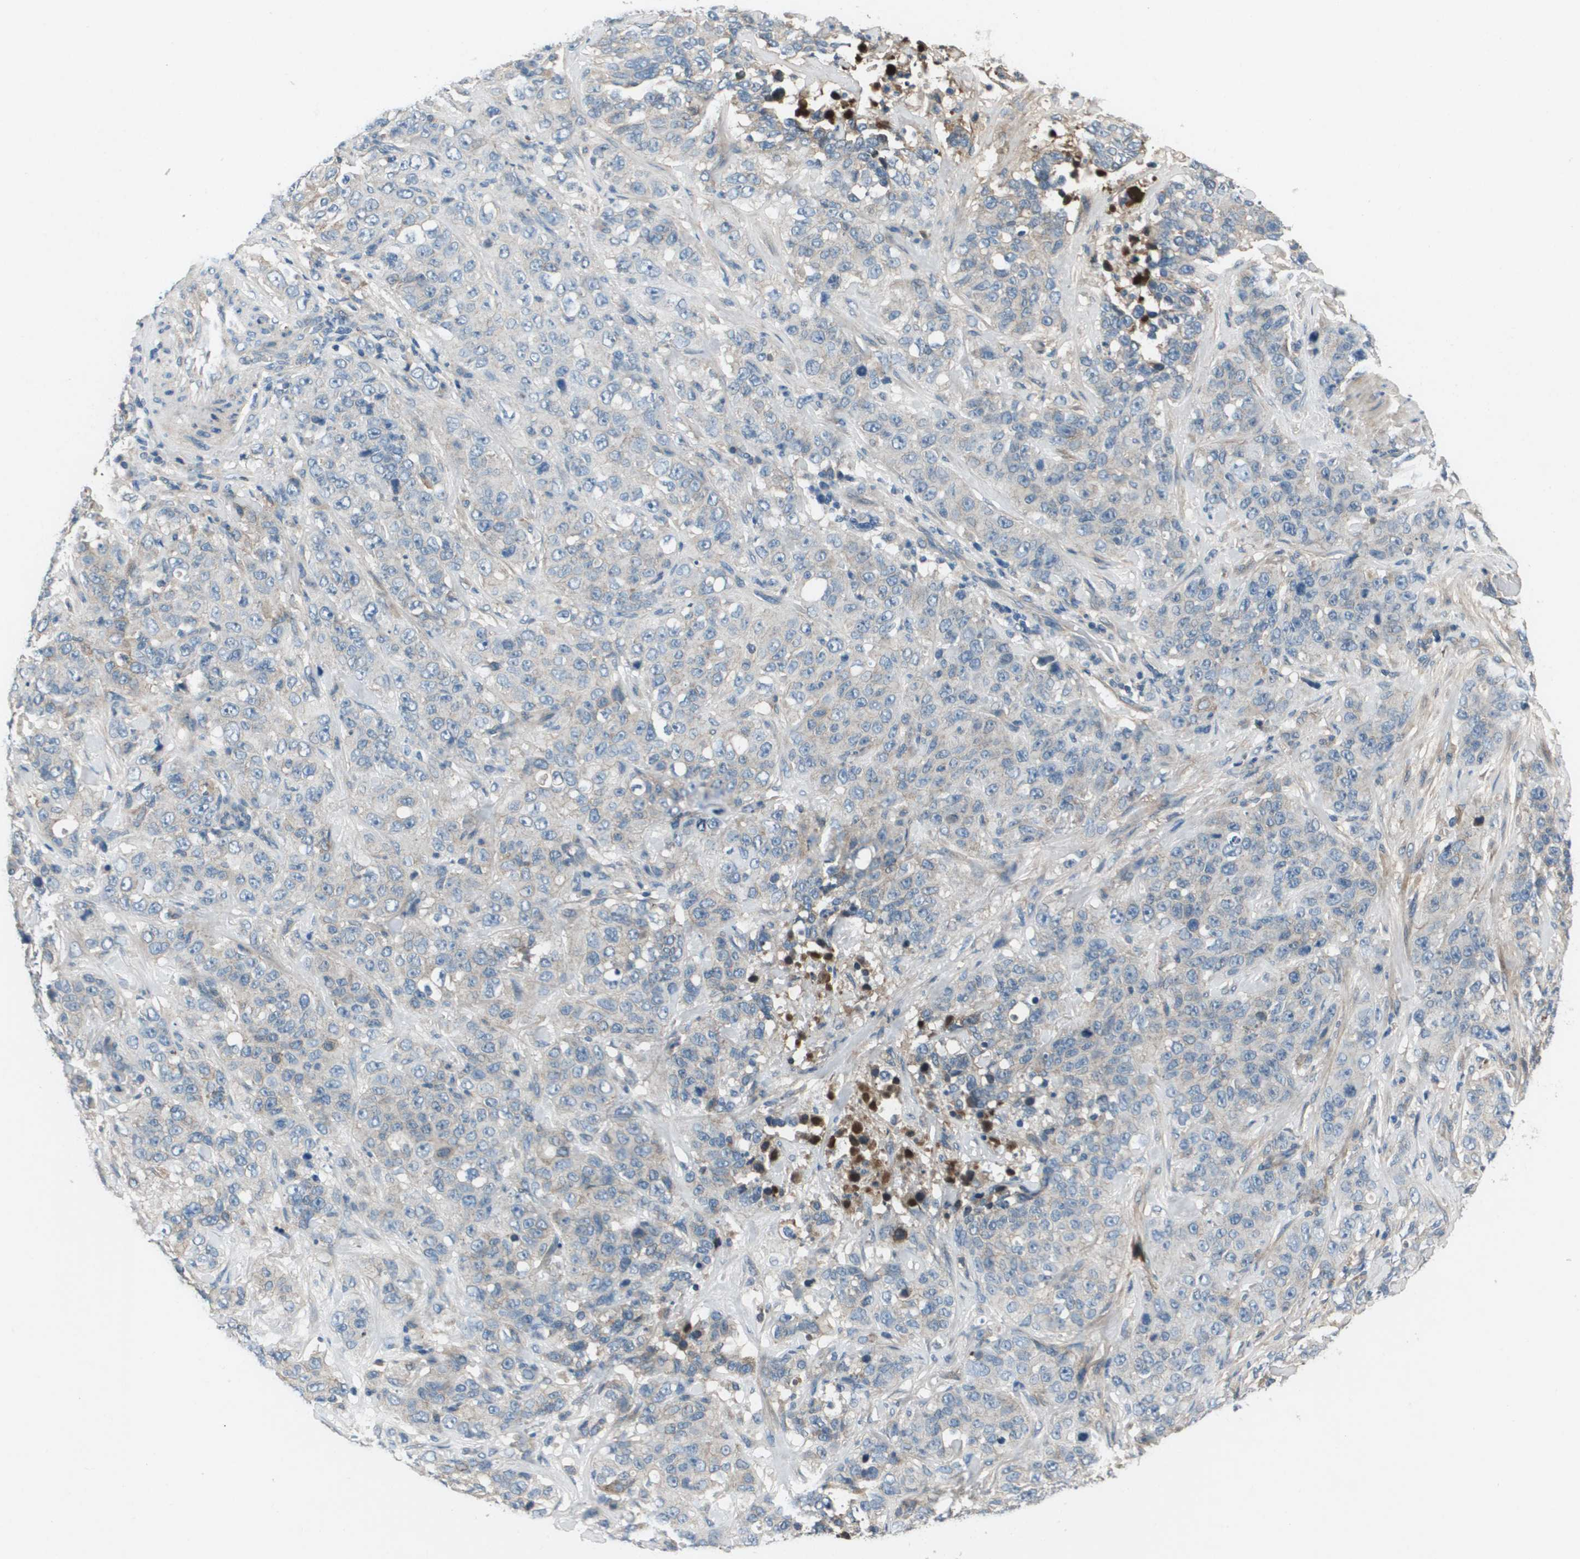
{"staining": {"intensity": "negative", "quantity": "none", "location": "none"}, "tissue": "stomach cancer", "cell_type": "Tumor cells", "image_type": "cancer", "snomed": [{"axis": "morphology", "description": "Adenocarcinoma, NOS"}, {"axis": "topography", "description": "Stomach"}], "caption": "Histopathology image shows no protein expression in tumor cells of adenocarcinoma (stomach) tissue.", "gene": "PCOLCE", "patient": {"sex": "male", "age": 48}}